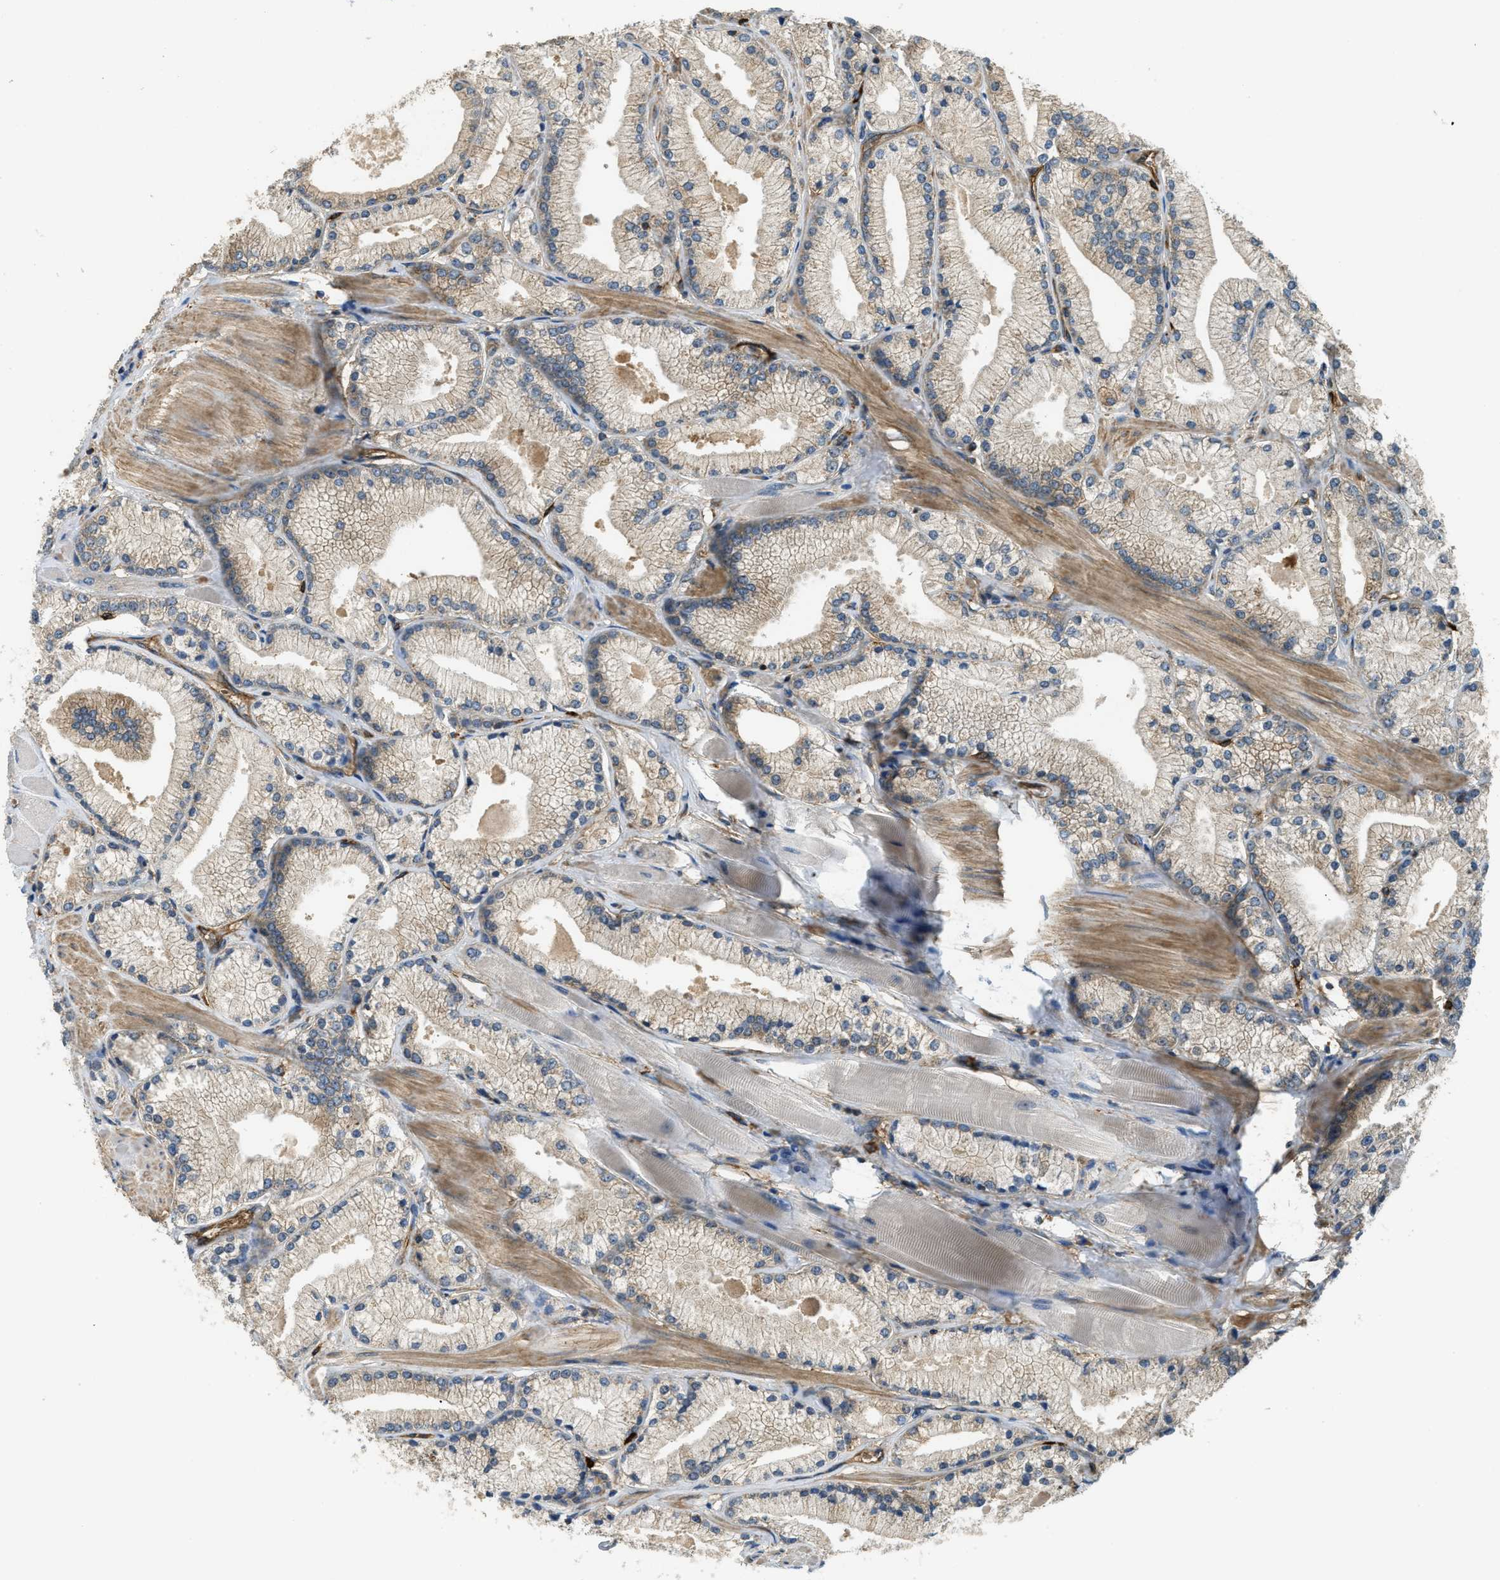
{"staining": {"intensity": "weak", "quantity": "<25%", "location": "cytoplasmic/membranous"}, "tissue": "prostate cancer", "cell_type": "Tumor cells", "image_type": "cancer", "snomed": [{"axis": "morphology", "description": "Adenocarcinoma, High grade"}, {"axis": "topography", "description": "Prostate"}], "caption": "This is a micrograph of immunohistochemistry staining of prostate cancer, which shows no expression in tumor cells. (DAB (3,3'-diaminobenzidine) immunohistochemistry (IHC), high magnification).", "gene": "BAG4", "patient": {"sex": "male", "age": 50}}